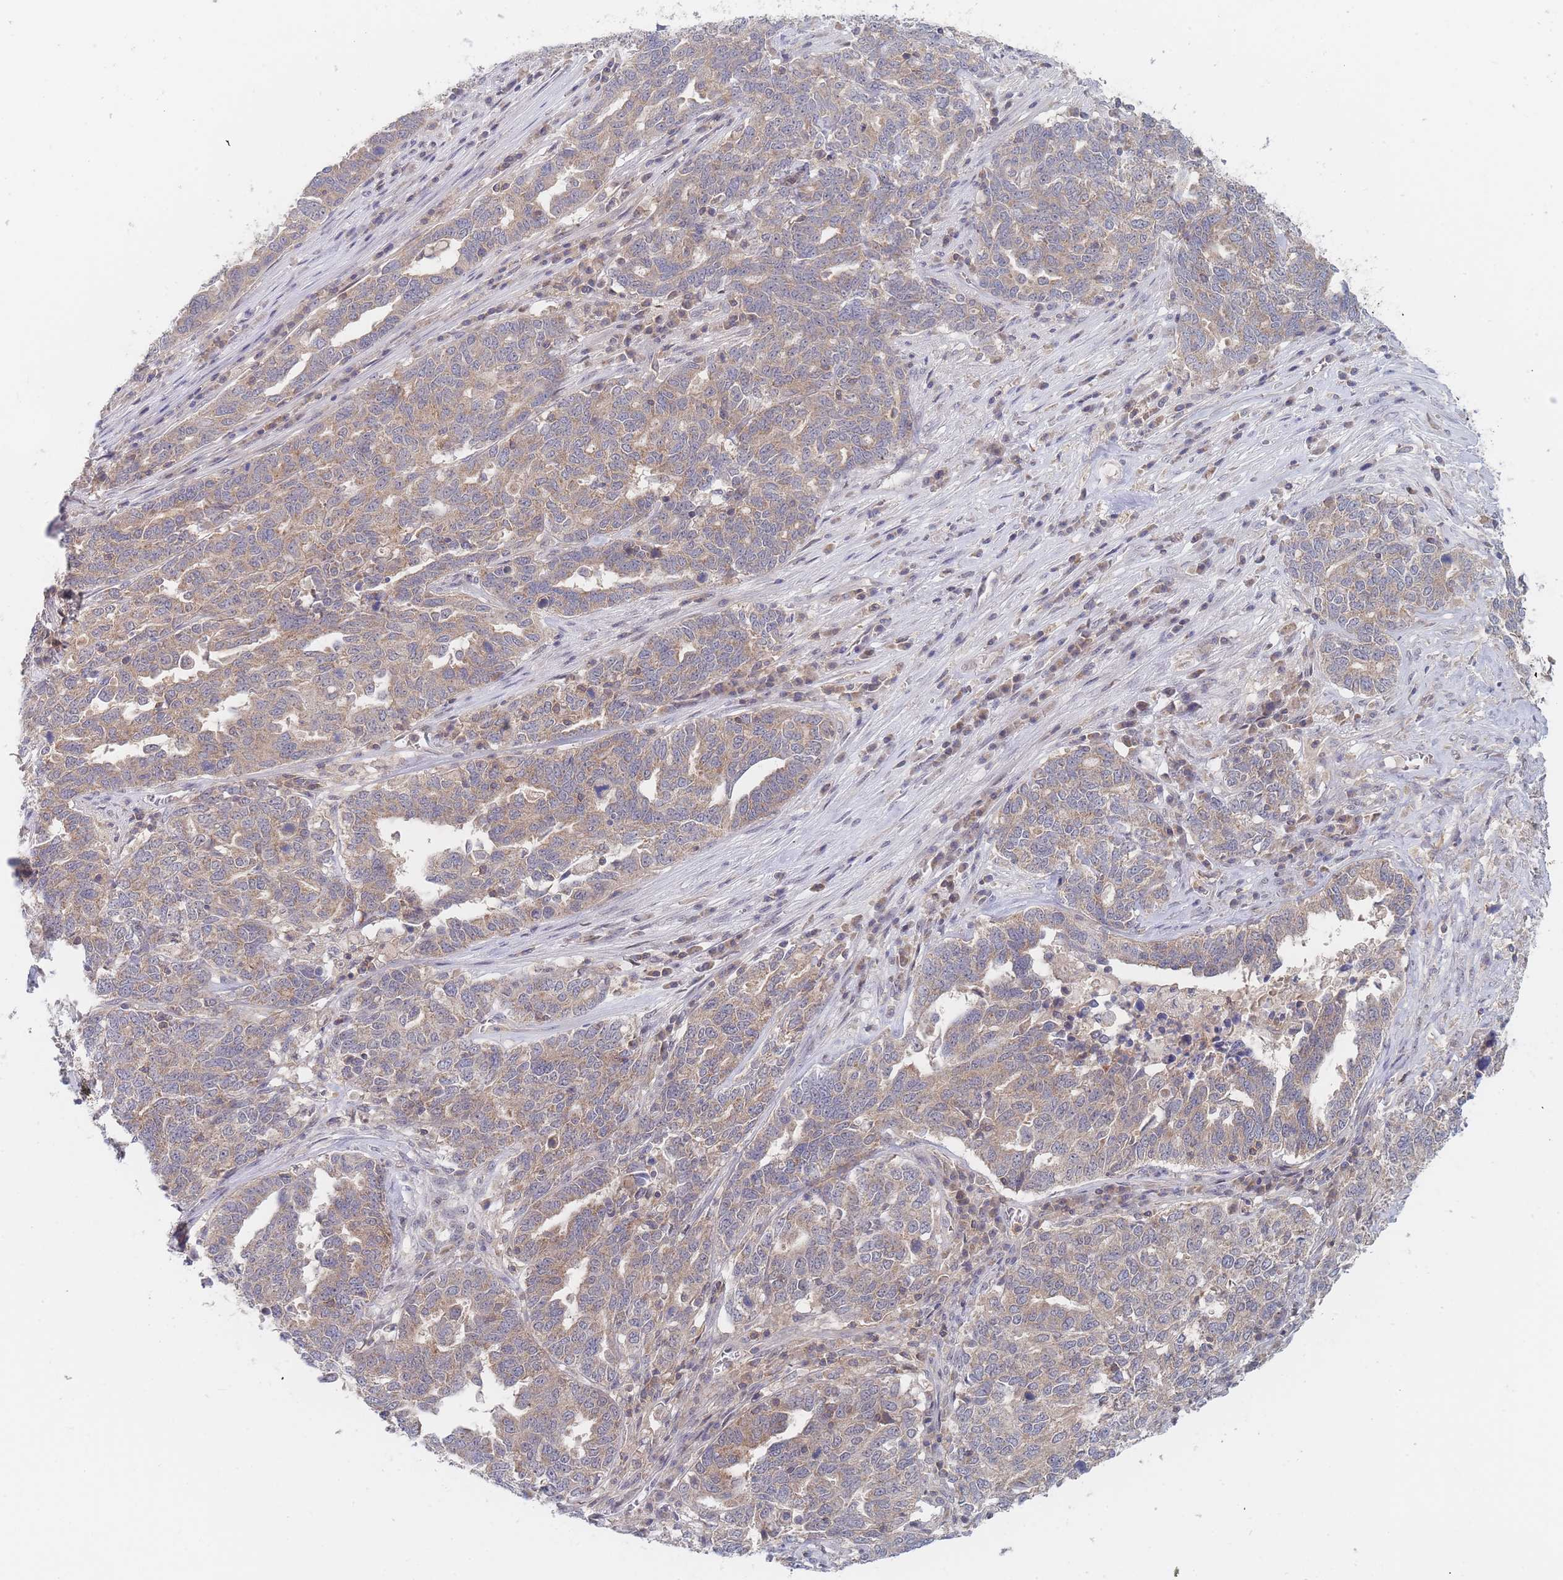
{"staining": {"intensity": "moderate", "quantity": ">75%", "location": "cytoplasmic/membranous"}, "tissue": "ovarian cancer", "cell_type": "Tumor cells", "image_type": "cancer", "snomed": [{"axis": "morphology", "description": "Carcinoma, endometroid"}, {"axis": "topography", "description": "Ovary"}], "caption": "IHC (DAB) staining of endometroid carcinoma (ovarian) demonstrates moderate cytoplasmic/membranous protein positivity in approximately >75% of tumor cells.", "gene": "PPP6C", "patient": {"sex": "female", "age": 62}}